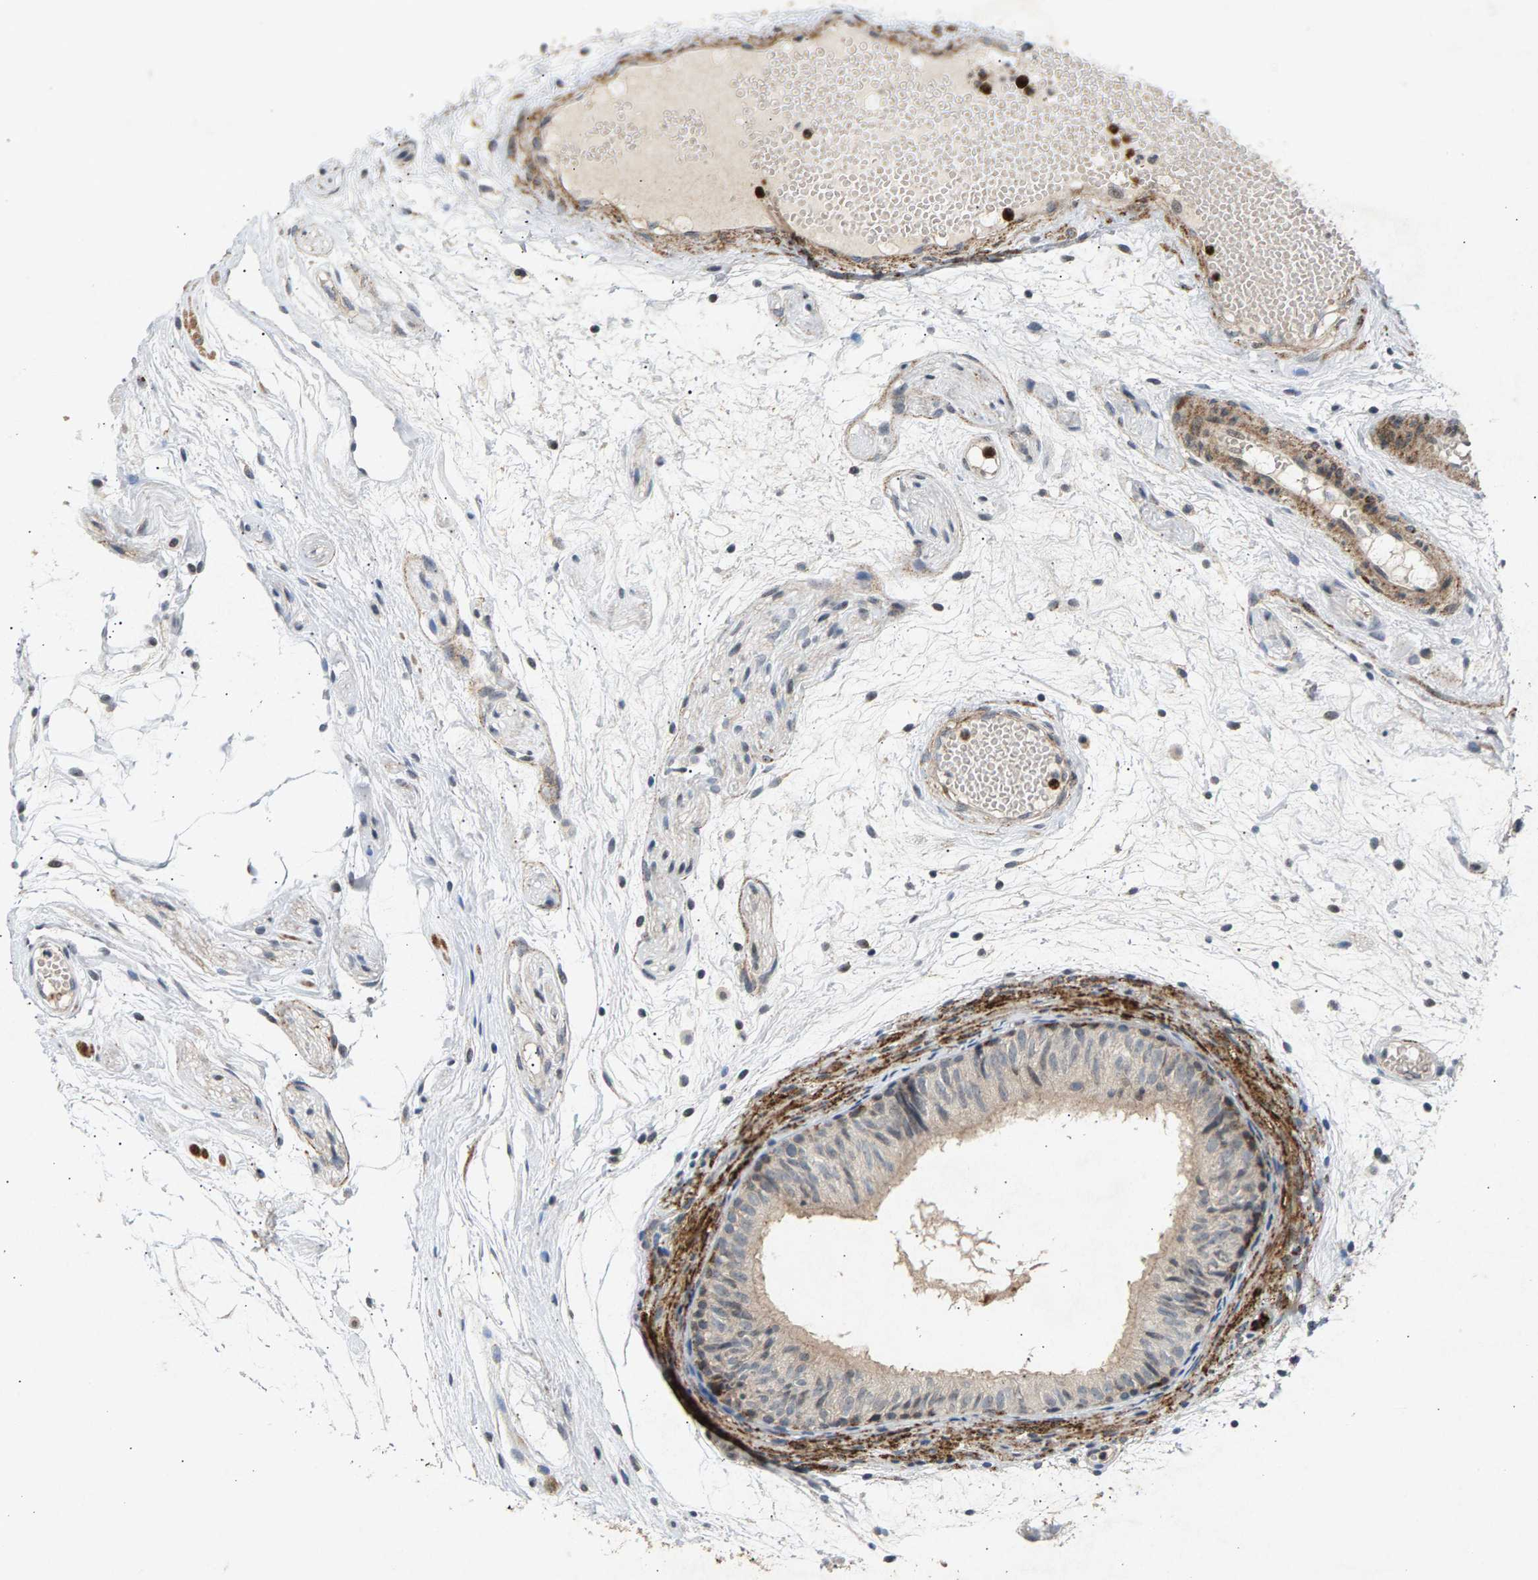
{"staining": {"intensity": "weak", "quantity": "<25%", "location": "cytoplasmic/membranous"}, "tissue": "epididymis", "cell_type": "Glandular cells", "image_type": "normal", "snomed": [{"axis": "morphology", "description": "Normal tissue, NOS"}, {"axis": "morphology", "description": "Atrophy, NOS"}, {"axis": "topography", "description": "Testis"}, {"axis": "topography", "description": "Epididymis"}], "caption": "IHC of unremarkable human epididymis displays no positivity in glandular cells. (Stains: DAB immunohistochemistry (IHC) with hematoxylin counter stain, Microscopy: brightfield microscopy at high magnification).", "gene": "ZPR1", "patient": {"sex": "male", "age": 18}}